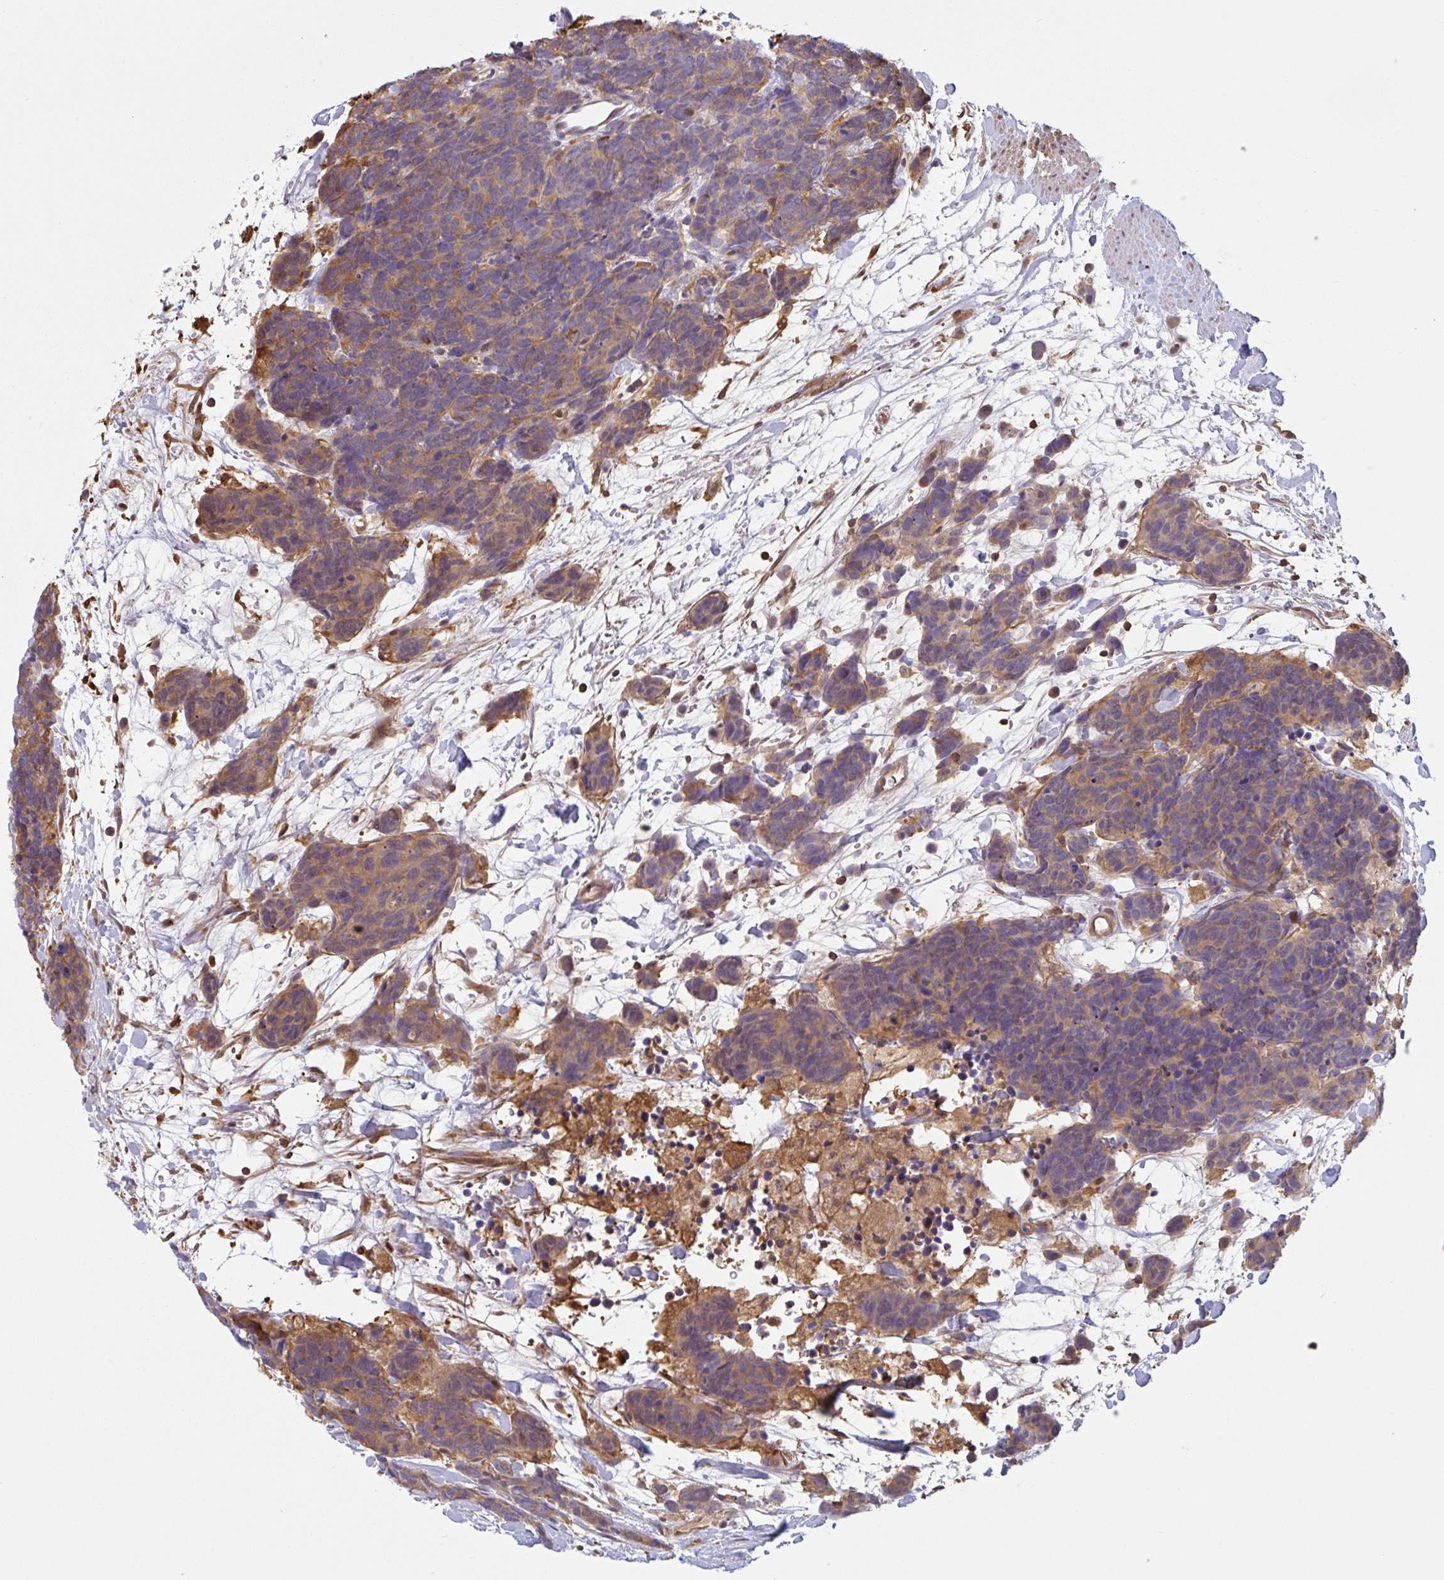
{"staining": {"intensity": "moderate", "quantity": "25%-75%", "location": "cytoplasmic/membranous"}, "tissue": "carcinoid", "cell_type": "Tumor cells", "image_type": "cancer", "snomed": [{"axis": "morphology", "description": "Carcinoma, NOS"}, {"axis": "morphology", "description": "Carcinoid, malignant, NOS"}, {"axis": "topography", "description": "Prostate"}], "caption": "Human malignant carcinoid stained with a protein marker reveals moderate staining in tumor cells.", "gene": "OTOP2", "patient": {"sex": "male", "age": 57}}